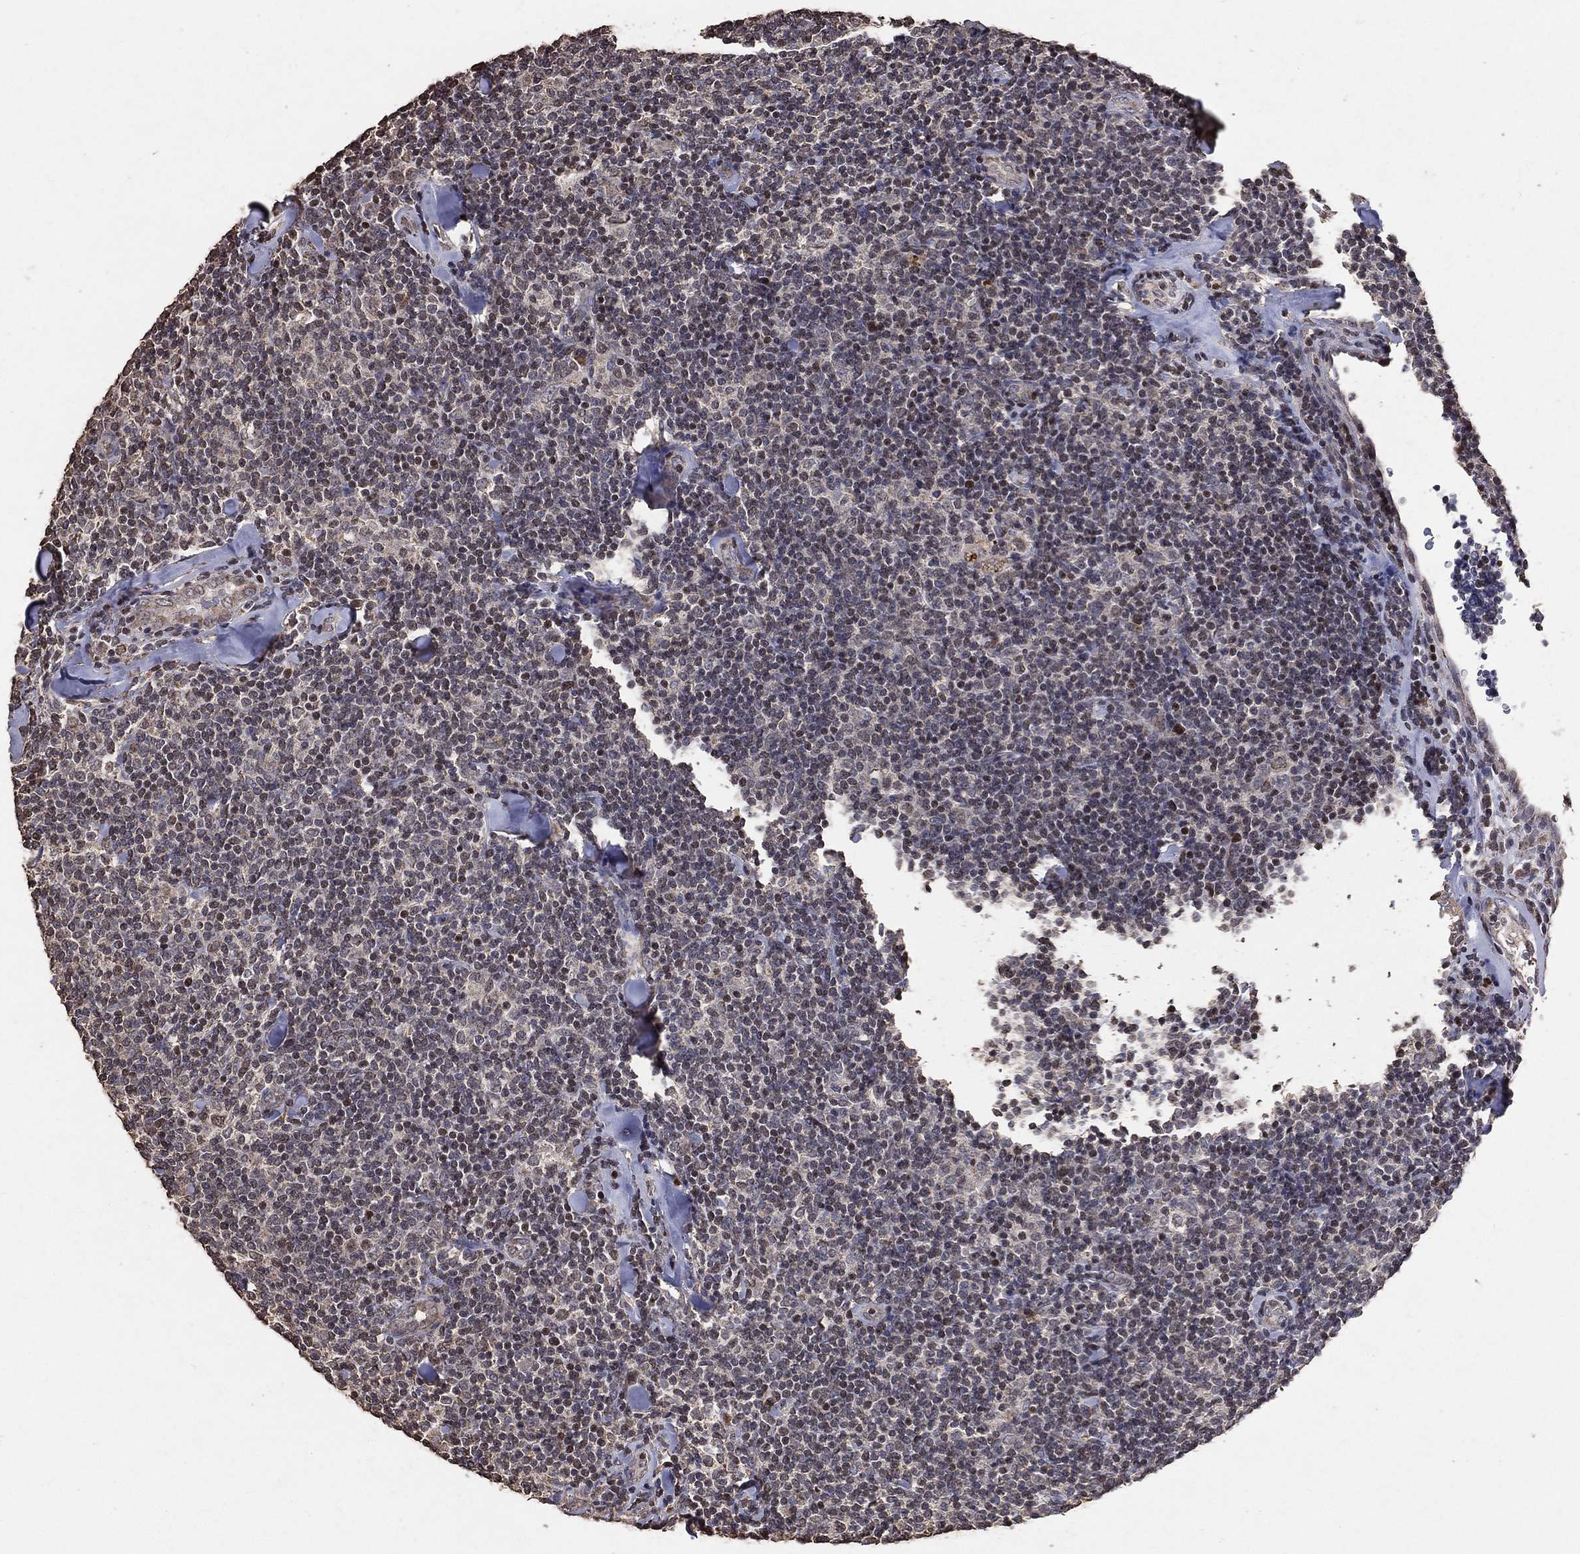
{"staining": {"intensity": "negative", "quantity": "none", "location": "none"}, "tissue": "lymphoma", "cell_type": "Tumor cells", "image_type": "cancer", "snomed": [{"axis": "morphology", "description": "Malignant lymphoma, non-Hodgkin's type, Low grade"}, {"axis": "topography", "description": "Lymph node"}], "caption": "This histopathology image is of lymphoma stained with IHC to label a protein in brown with the nuclei are counter-stained blue. There is no staining in tumor cells.", "gene": "LY6K", "patient": {"sex": "female", "age": 56}}